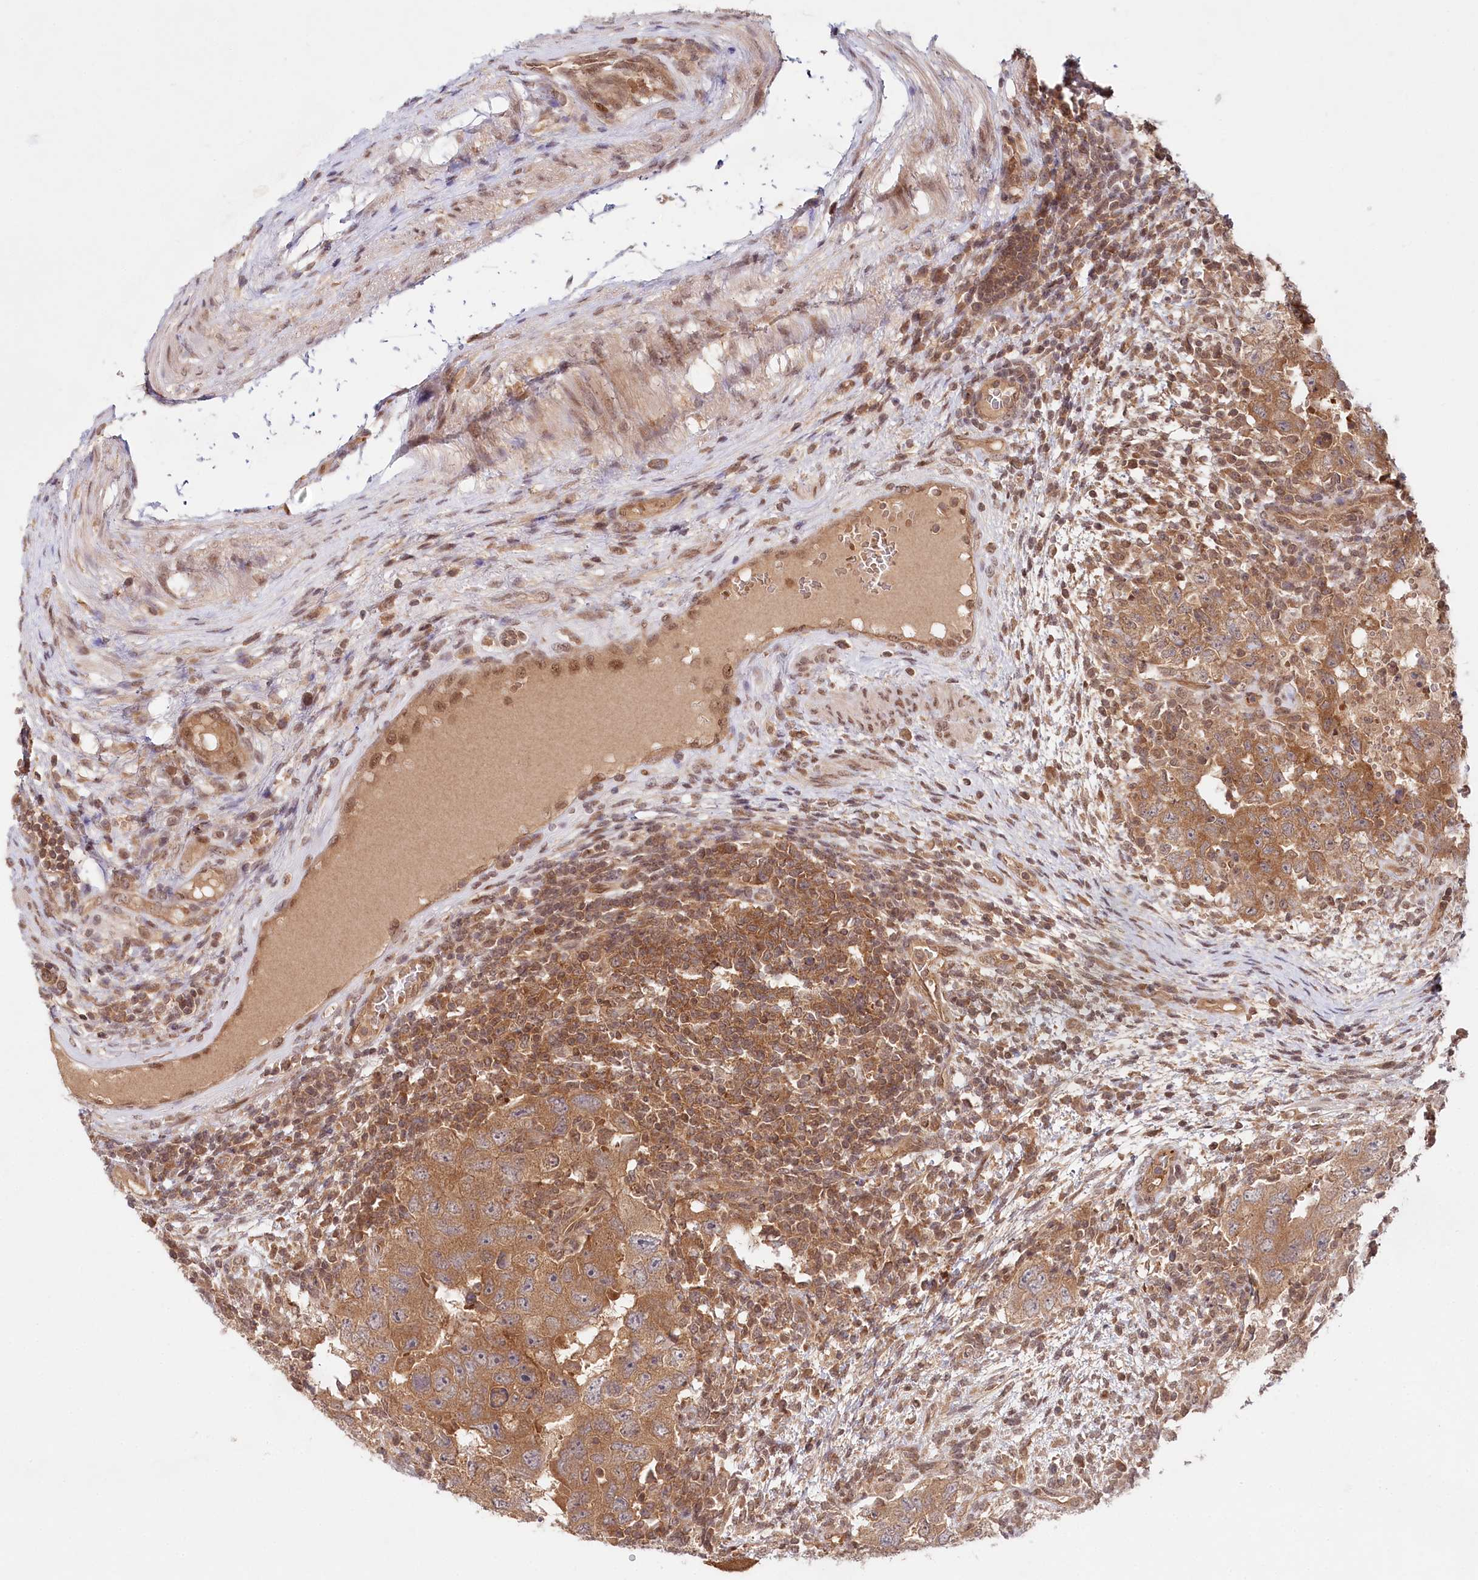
{"staining": {"intensity": "moderate", "quantity": ">75%", "location": "cytoplasmic/membranous"}, "tissue": "testis cancer", "cell_type": "Tumor cells", "image_type": "cancer", "snomed": [{"axis": "morphology", "description": "Carcinoma, Embryonal, NOS"}, {"axis": "topography", "description": "Testis"}], "caption": "Brown immunohistochemical staining in human testis cancer shows moderate cytoplasmic/membranous expression in about >75% of tumor cells.", "gene": "CCDC65", "patient": {"sex": "male", "age": 26}}